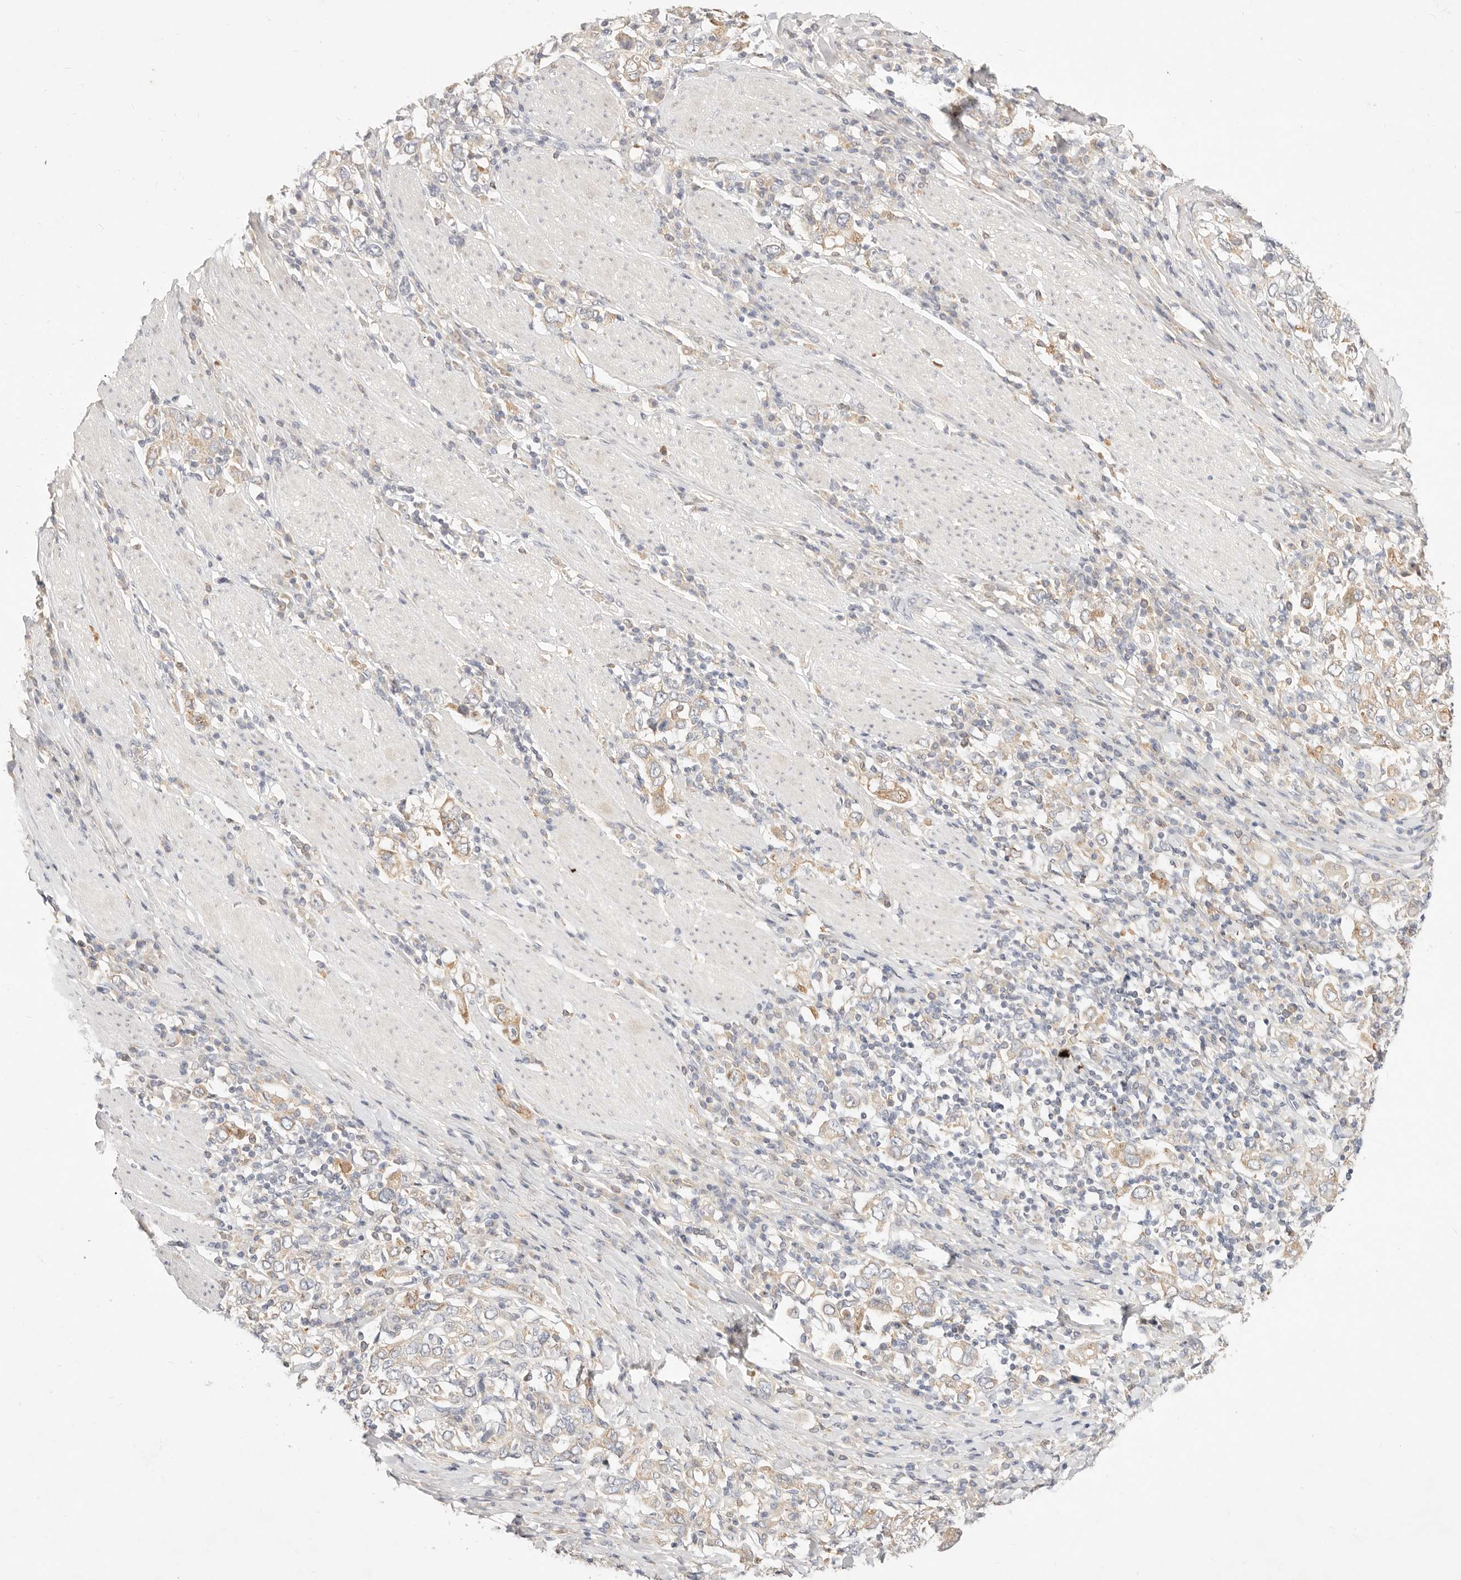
{"staining": {"intensity": "weak", "quantity": "25%-75%", "location": "cytoplasmic/membranous"}, "tissue": "stomach cancer", "cell_type": "Tumor cells", "image_type": "cancer", "snomed": [{"axis": "morphology", "description": "Adenocarcinoma, NOS"}, {"axis": "topography", "description": "Stomach, upper"}], "caption": "An immunohistochemistry image of tumor tissue is shown. Protein staining in brown highlights weak cytoplasmic/membranous positivity in adenocarcinoma (stomach) within tumor cells. The staining was performed using DAB (3,3'-diaminobenzidine) to visualize the protein expression in brown, while the nuclei were stained in blue with hematoxylin (Magnification: 20x).", "gene": "ACOX1", "patient": {"sex": "male", "age": 62}}